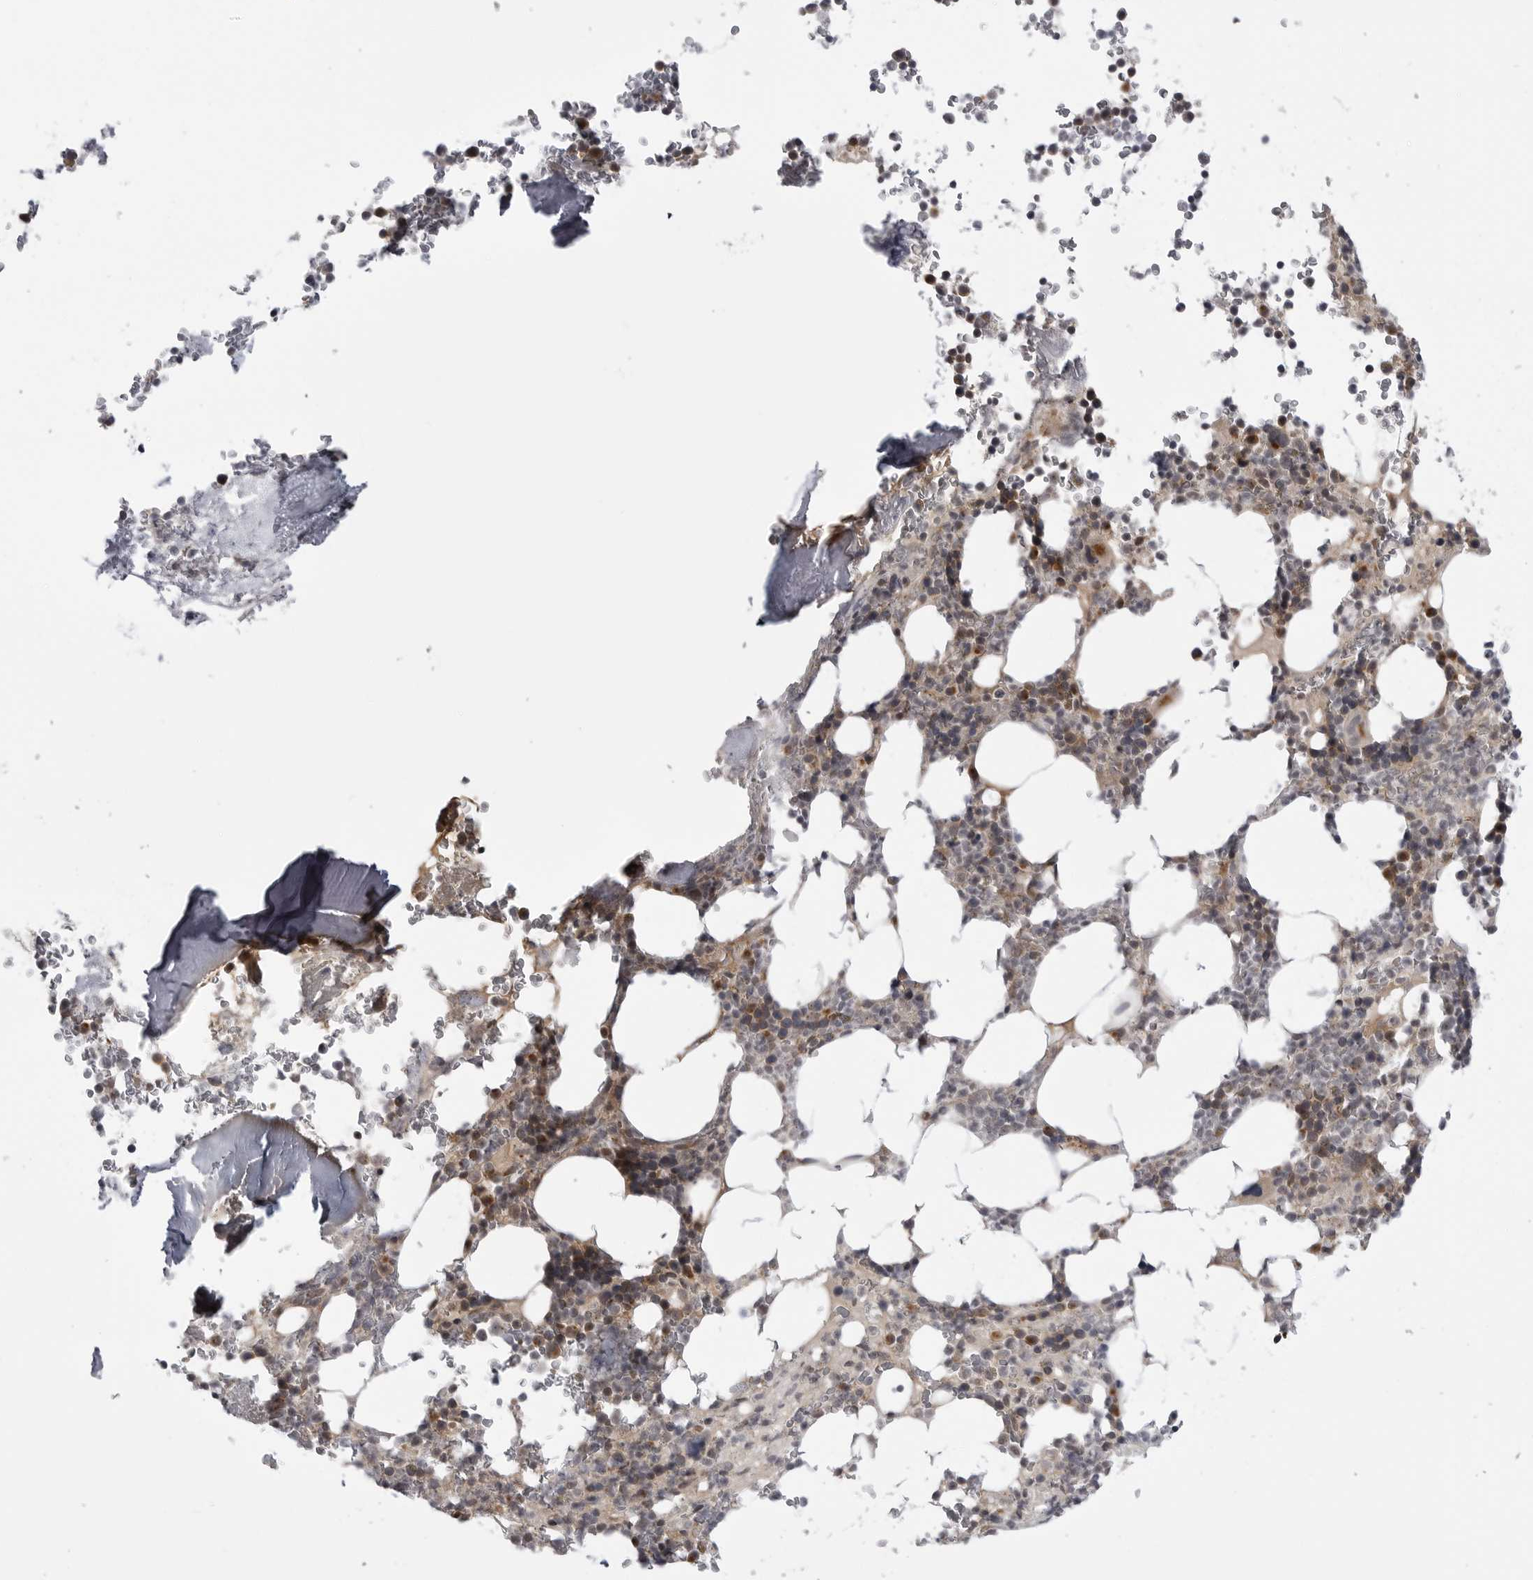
{"staining": {"intensity": "moderate", "quantity": "25%-75%", "location": "cytoplasmic/membranous,nuclear"}, "tissue": "bone marrow", "cell_type": "Hematopoietic cells", "image_type": "normal", "snomed": [{"axis": "morphology", "description": "Normal tissue, NOS"}, {"axis": "topography", "description": "Bone marrow"}], "caption": "Moderate cytoplasmic/membranous,nuclear positivity is present in approximately 25%-75% of hematopoietic cells in benign bone marrow. Immunohistochemistry (ihc) stains the protein in brown and the nuclei are stained blue.", "gene": "LRRC45", "patient": {"sex": "male", "age": 58}}